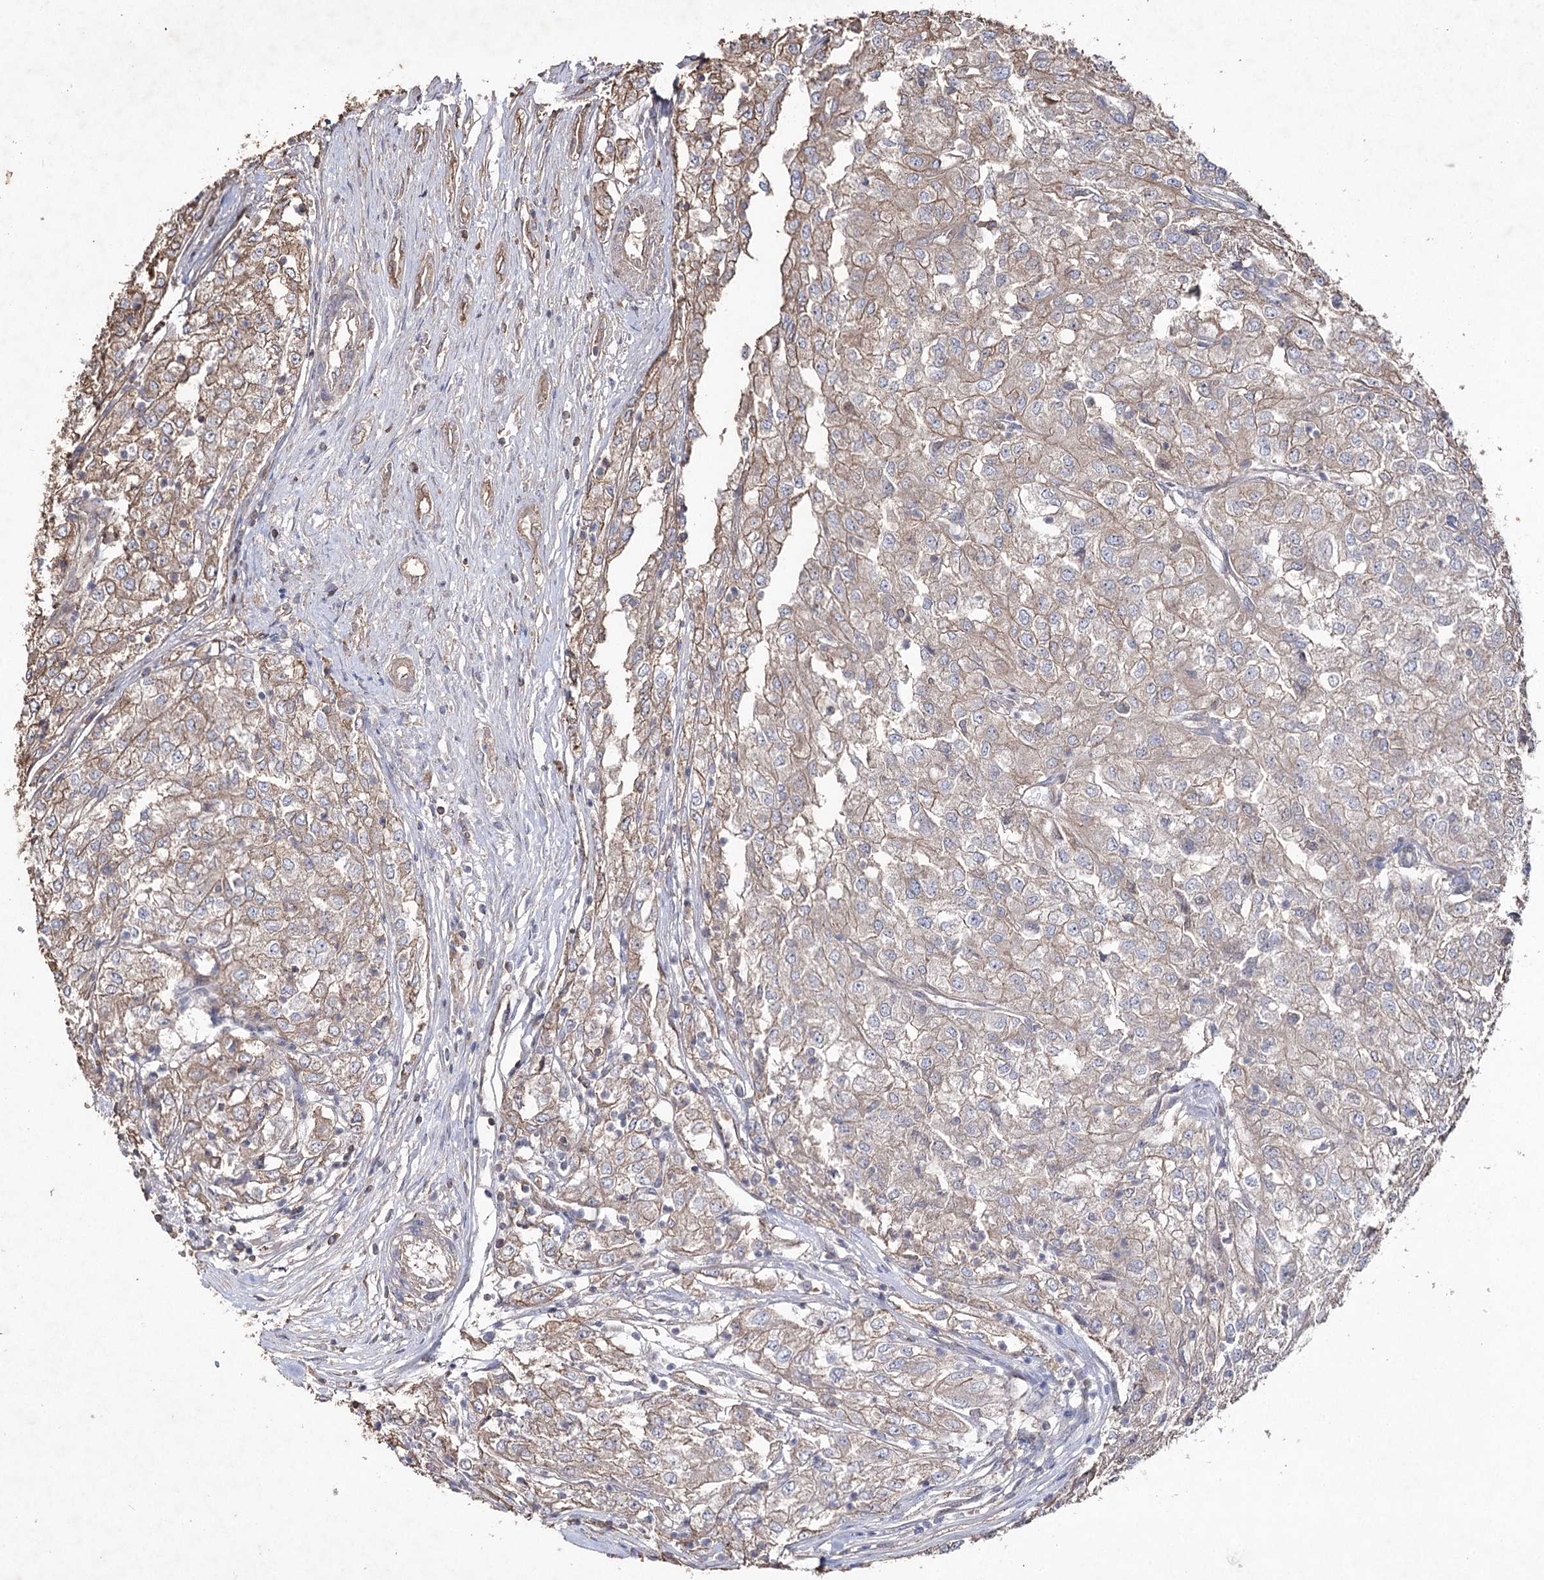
{"staining": {"intensity": "weak", "quantity": "25%-75%", "location": "cytoplasmic/membranous"}, "tissue": "renal cancer", "cell_type": "Tumor cells", "image_type": "cancer", "snomed": [{"axis": "morphology", "description": "Adenocarcinoma, NOS"}, {"axis": "topography", "description": "Kidney"}], "caption": "The micrograph displays a brown stain indicating the presence of a protein in the cytoplasmic/membranous of tumor cells in renal adenocarcinoma.", "gene": "FAM13B", "patient": {"sex": "female", "age": 54}}